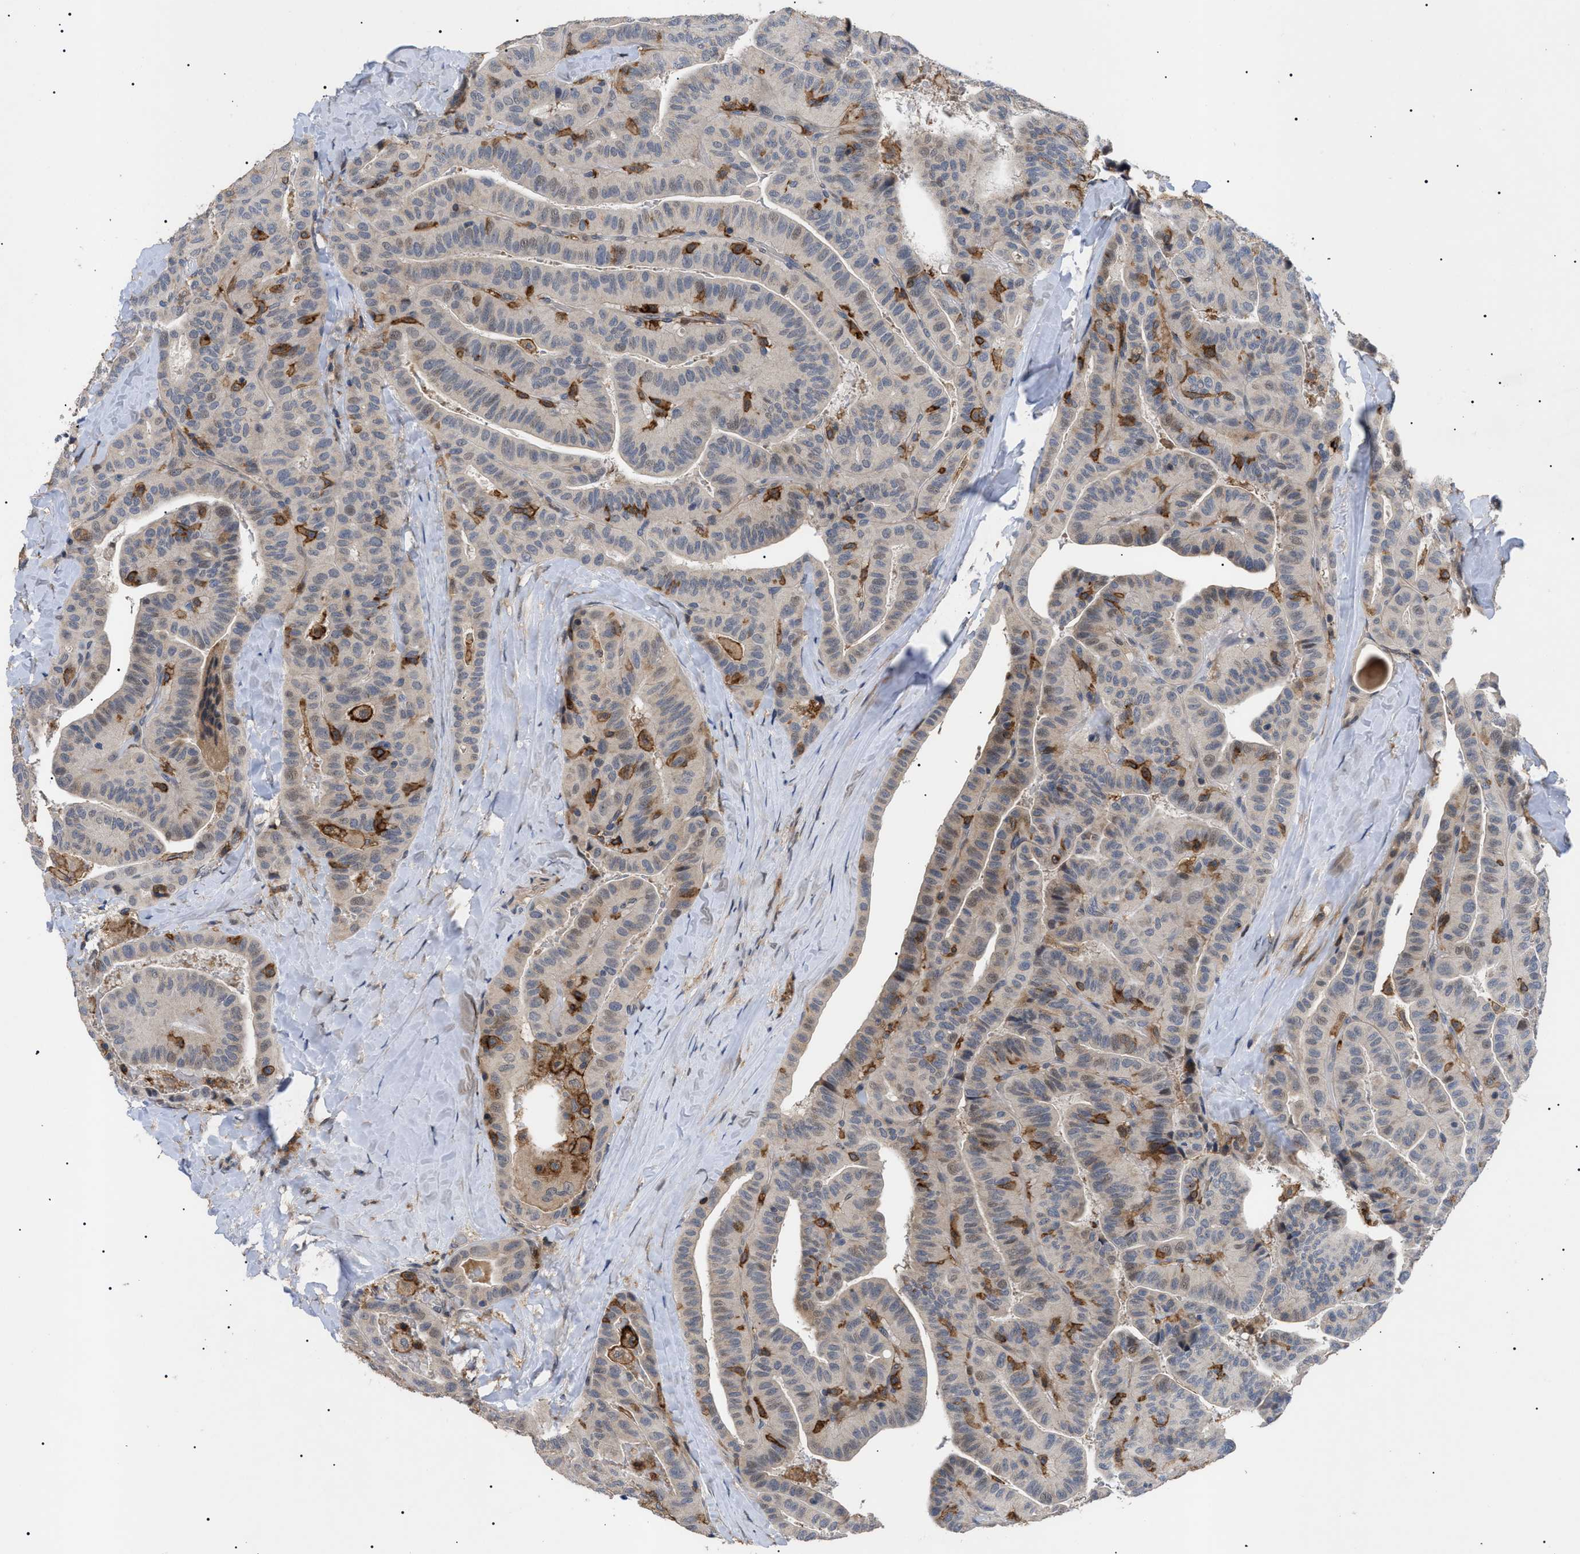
{"staining": {"intensity": "weak", "quantity": "25%-75%", "location": "cytoplasmic/membranous"}, "tissue": "thyroid cancer", "cell_type": "Tumor cells", "image_type": "cancer", "snomed": [{"axis": "morphology", "description": "Papillary adenocarcinoma, NOS"}, {"axis": "topography", "description": "Thyroid gland"}], "caption": "IHC photomicrograph of neoplastic tissue: thyroid cancer (papillary adenocarcinoma) stained using immunohistochemistry (IHC) reveals low levels of weak protein expression localized specifically in the cytoplasmic/membranous of tumor cells, appearing as a cytoplasmic/membranous brown color.", "gene": "CD300A", "patient": {"sex": "male", "age": 77}}